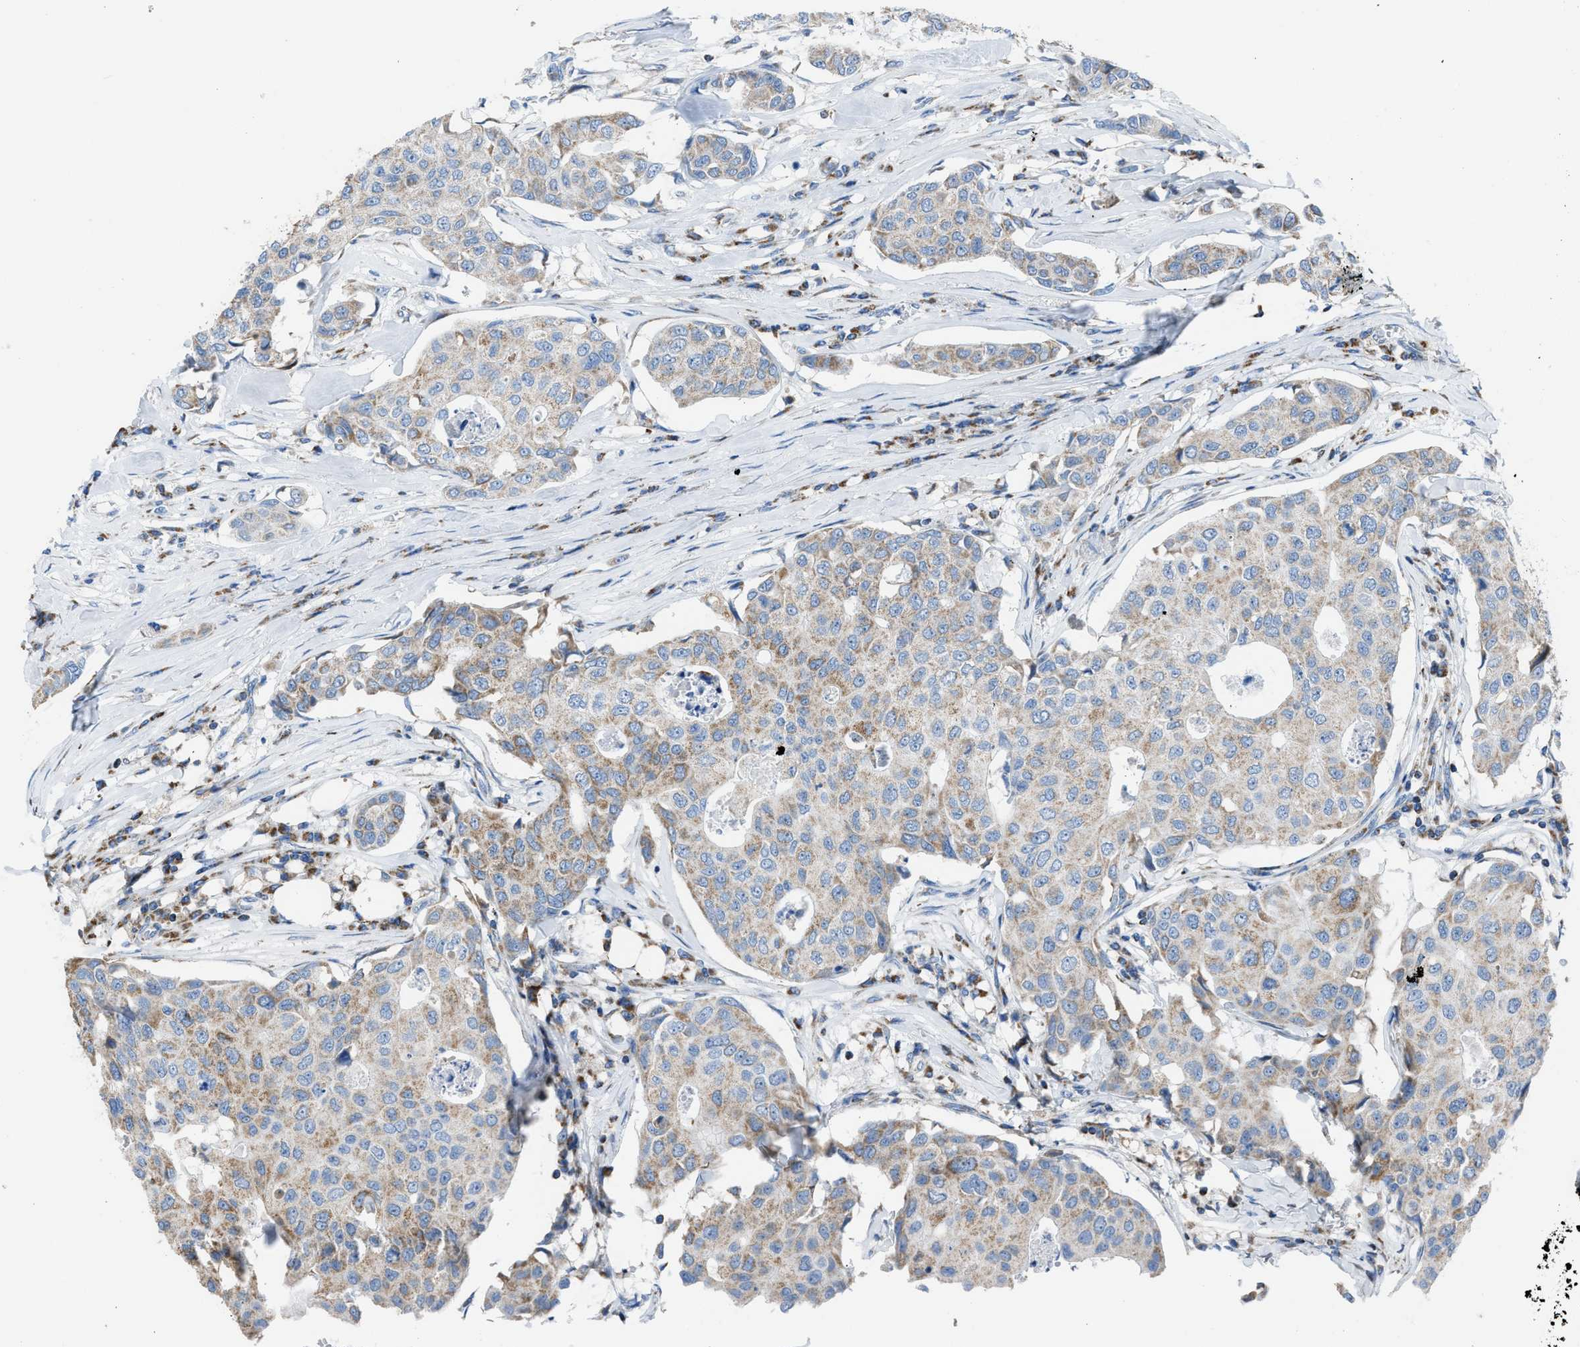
{"staining": {"intensity": "weak", "quantity": "25%-75%", "location": "cytoplasmic/membranous"}, "tissue": "breast cancer", "cell_type": "Tumor cells", "image_type": "cancer", "snomed": [{"axis": "morphology", "description": "Duct carcinoma"}, {"axis": "topography", "description": "Breast"}], "caption": "High-power microscopy captured an immunohistochemistry (IHC) image of breast cancer (intraductal carcinoma), revealing weak cytoplasmic/membranous expression in approximately 25%-75% of tumor cells.", "gene": "ETFB", "patient": {"sex": "female", "age": 80}}